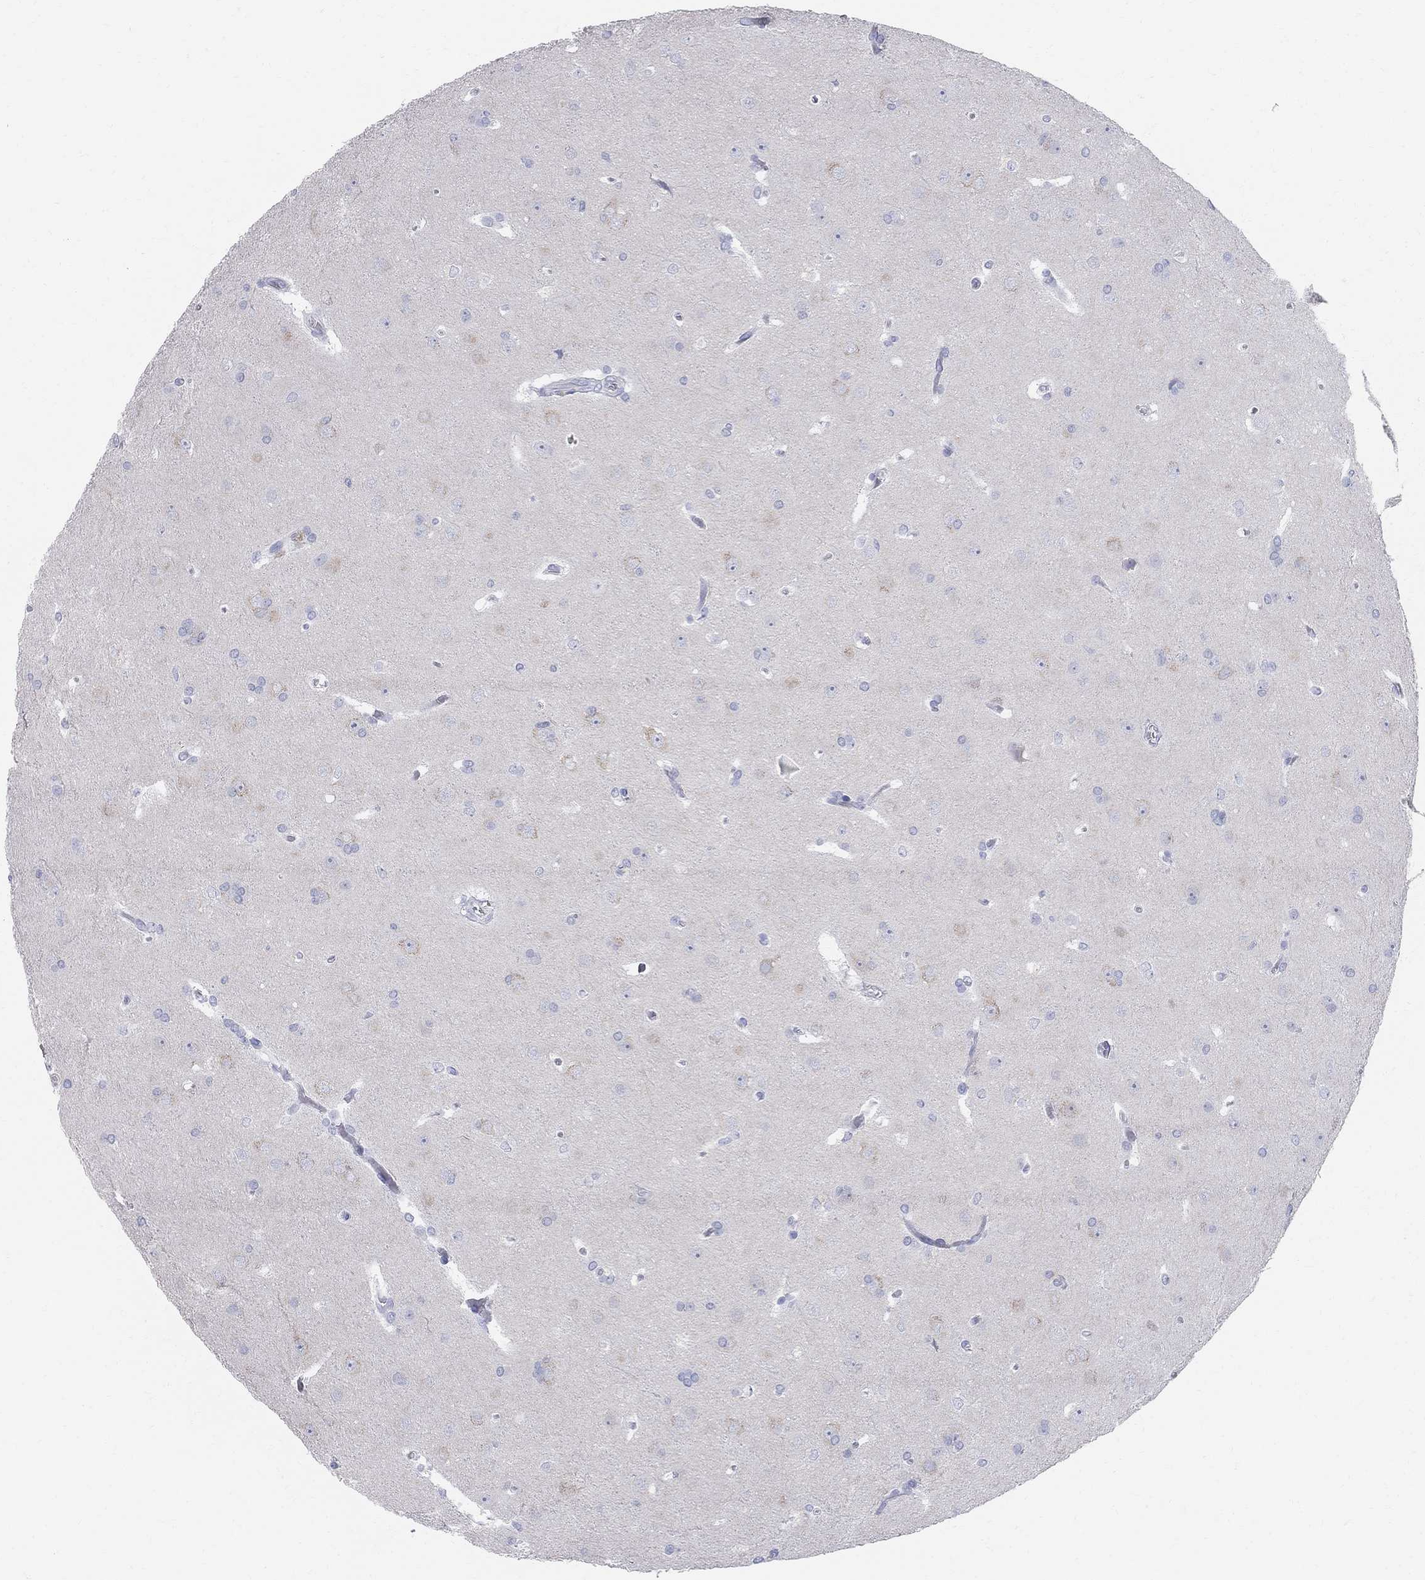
{"staining": {"intensity": "negative", "quantity": "none", "location": "none"}, "tissue": "glioma", "cell_type": "Tumor cells", "image_type": "cancer", "snomed": [{"axis": "morphology", "description": "Glioma, malignant, Low grade"}, {"axis": "topography", "description": "Brain"}], "caption": "DAB immunohistochemical staining of human glioma exhibits no significant expression in tumor cells.", "gene": "AOX1", "patient": {"sex": "female", "age": 32}}